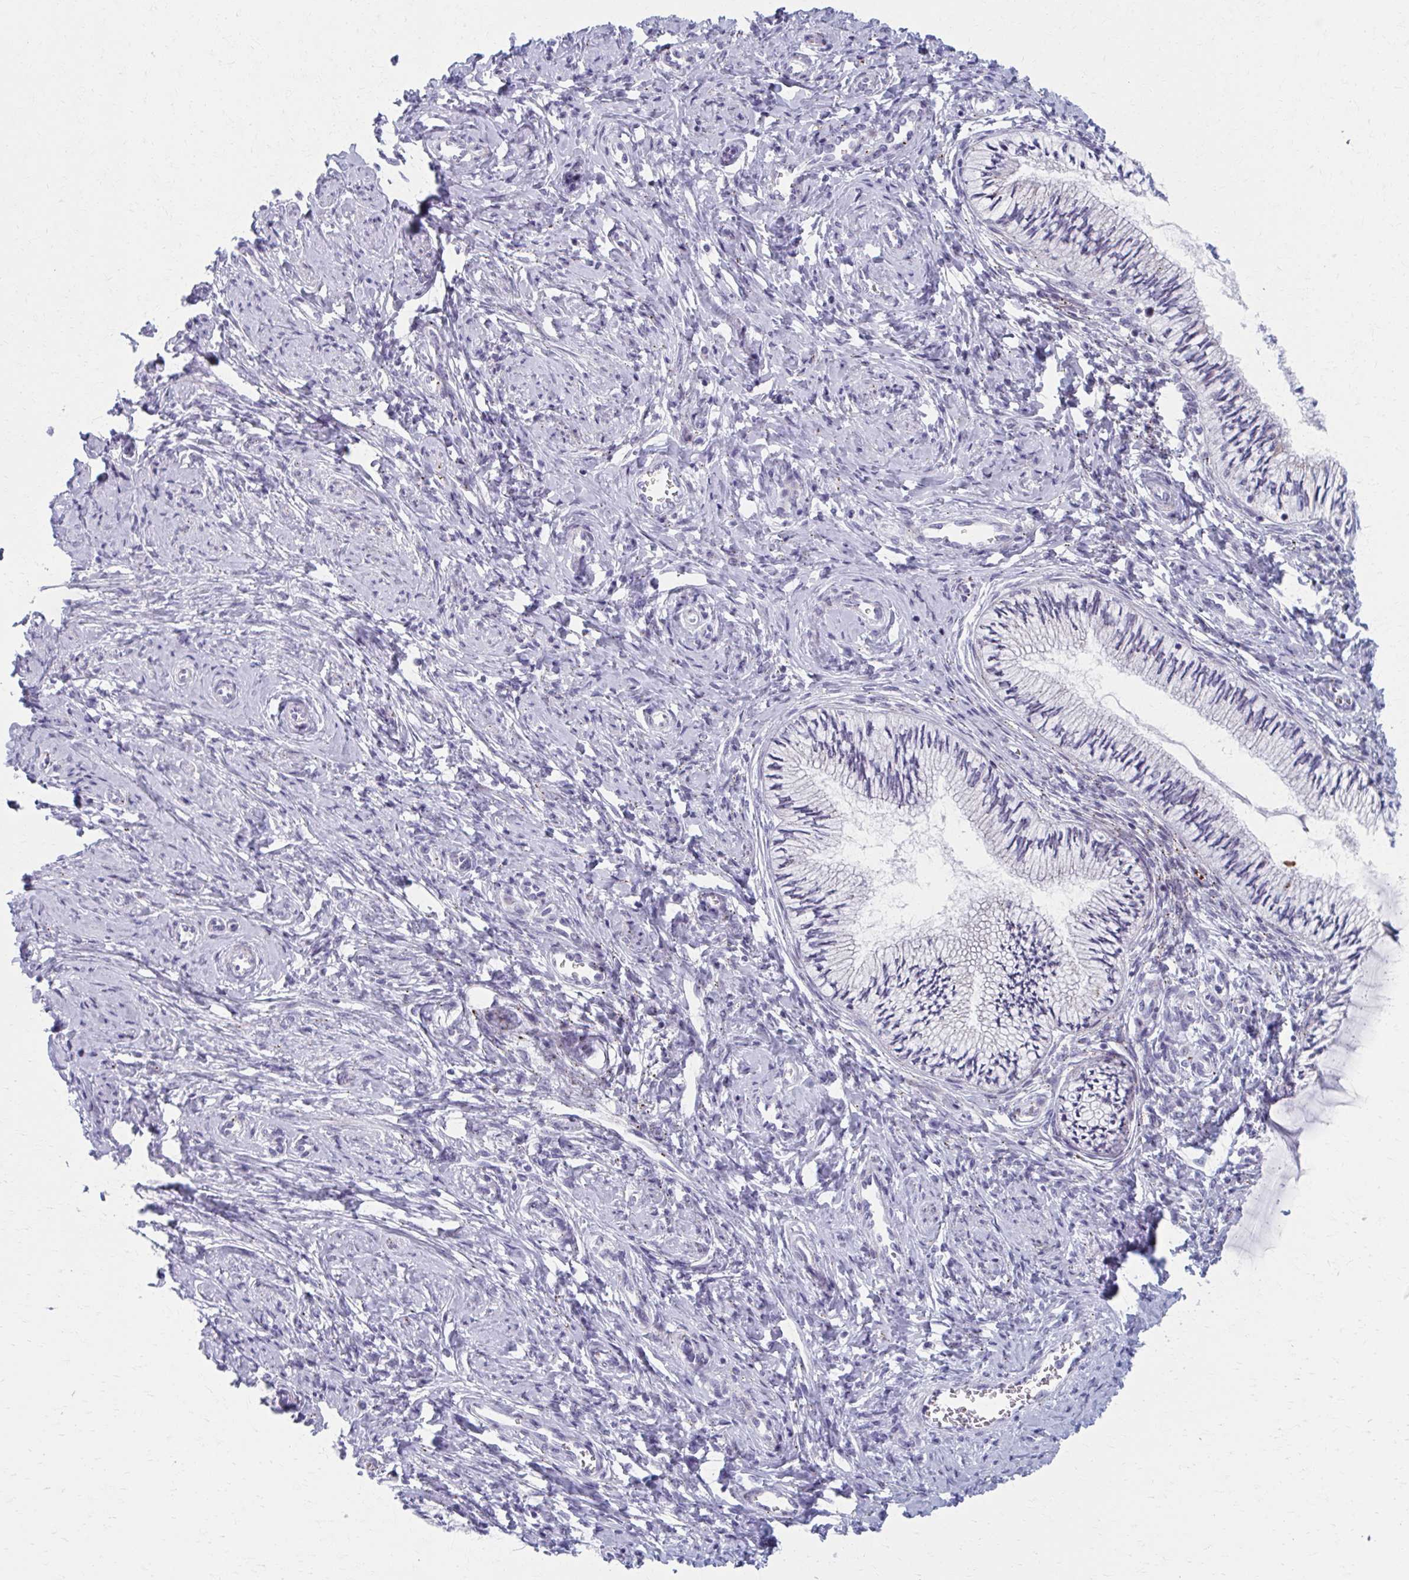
{"staining": {"intensity": "negative", "quantity": "none", "location": "none"}, "tissue": "cervix", "cell_type": "Glandular cells", "image_type": "normal", "snomed": [{"axis": "morphology", "description": "Normal tissue, NOS"}, {"axis": "topography", "description": "Cervix"}], "caption": "Protein analysis of unremarkable cervix displays no significant staining in glandular cells. (DAB (3,3'-diaminobenzidine) immunohistochemistry (IHC) with hematoxylin counter stain).", "gene": "OLFM2", "patient": {"sex": "female", "age": 24}}